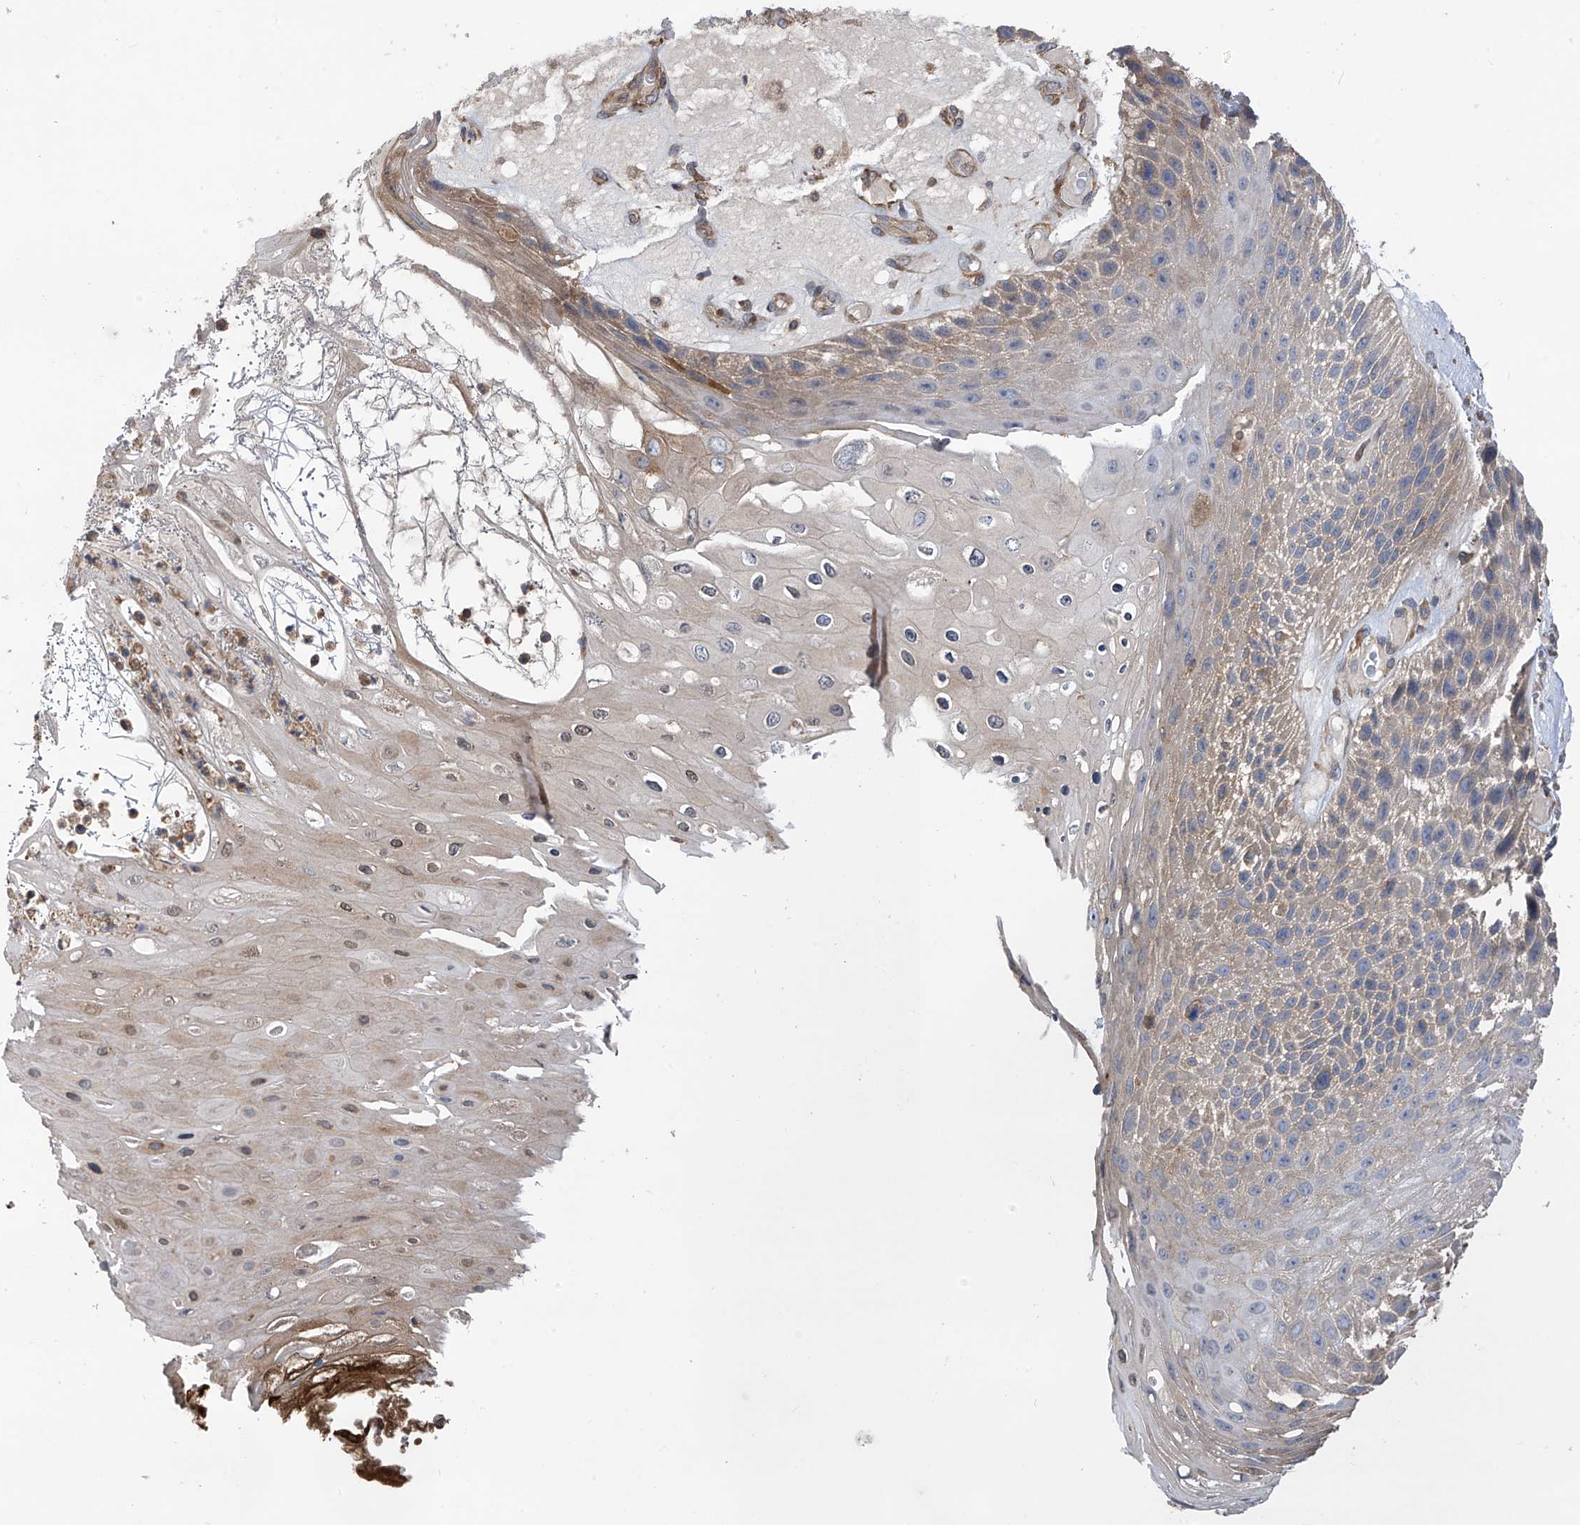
{"staining": {"intensity": "weak", "quantity": "25%-75%", "location": "cytoplasmic/membranous"}, "tissue": "skin cancer", "cell_type": "Tumor cells", "image_type": "cancer", "snomed": [{"axis": "morphology", "description": "Squamous cell carcinoma, NOS"}, {"axis": "topography", "description": "Skin"}], "caption": "Immunohistochemistry image of neoplastic tissue: human skin cancer stained using immunohistochemistry (IHC) shows low levels of weak protein expression localized specifically in the cytoplasmic/membranous of tumor cells, appearing as a cytoplasmic/membranous brown color.", "gene": "PHACTR4", "patient": {"sex": "female", "age": 88}}